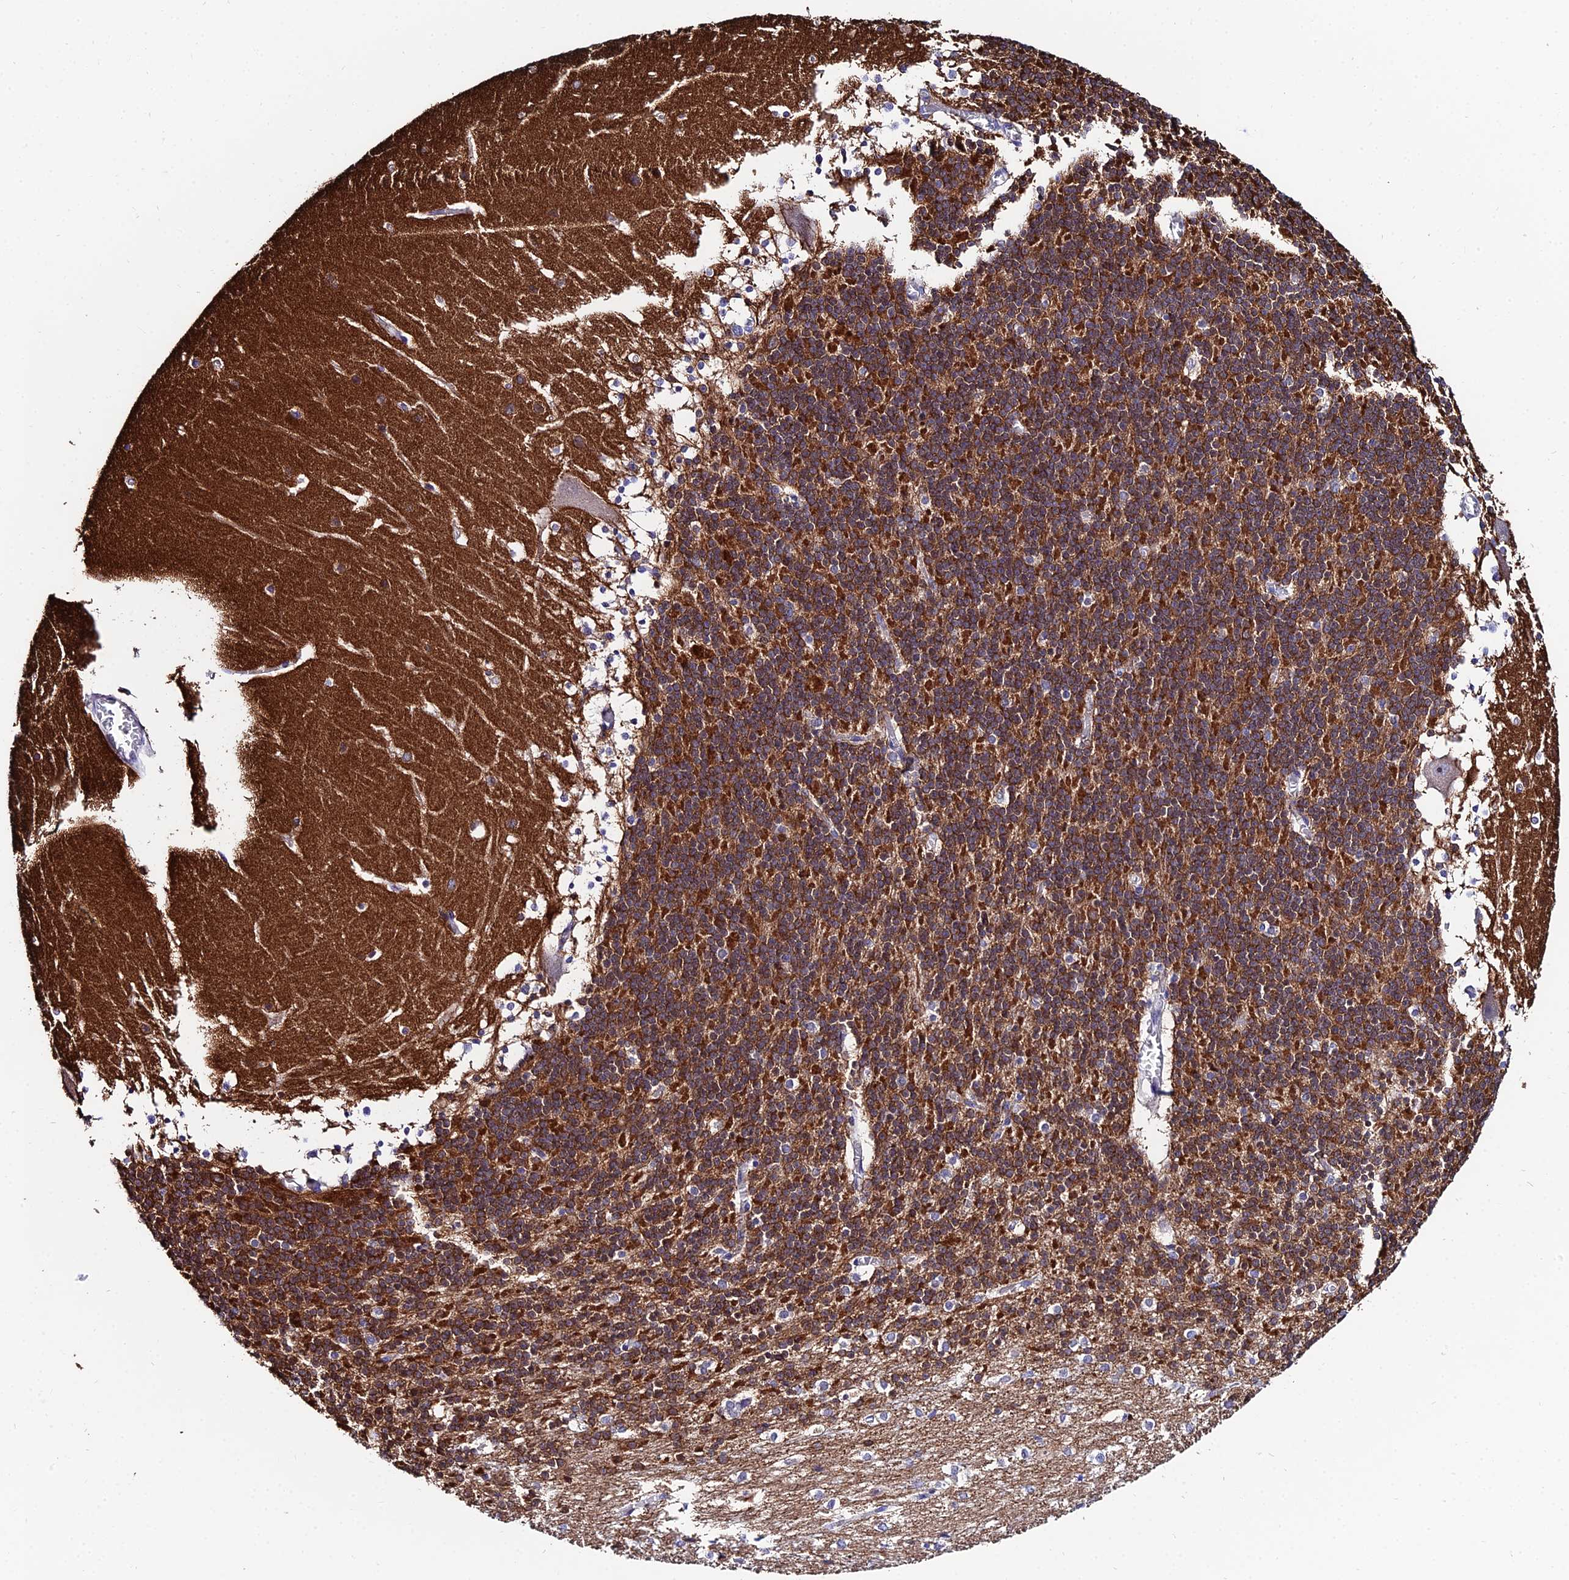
{"staining": {"intensity": "strong", "quantity": "25%-75%", "location": "cytoplasmic/membranous"}, "tissue": "cerebellum", "cell_type": "Cells in granular layer", "image_type": "normal", "snomed": [{"axis": "morphology", "description": "Normal tissue, NOS"}, {"axis": "topography", "description": "Cerebellum"}], "caption": "Cells in granular layer exhibit high levels of strong cytoplasmic/membranous expression in about 25%-75% of cells in normal cerebellum.", "gene": "CEP41", "patient": {"sex": "female", "age": 19}}